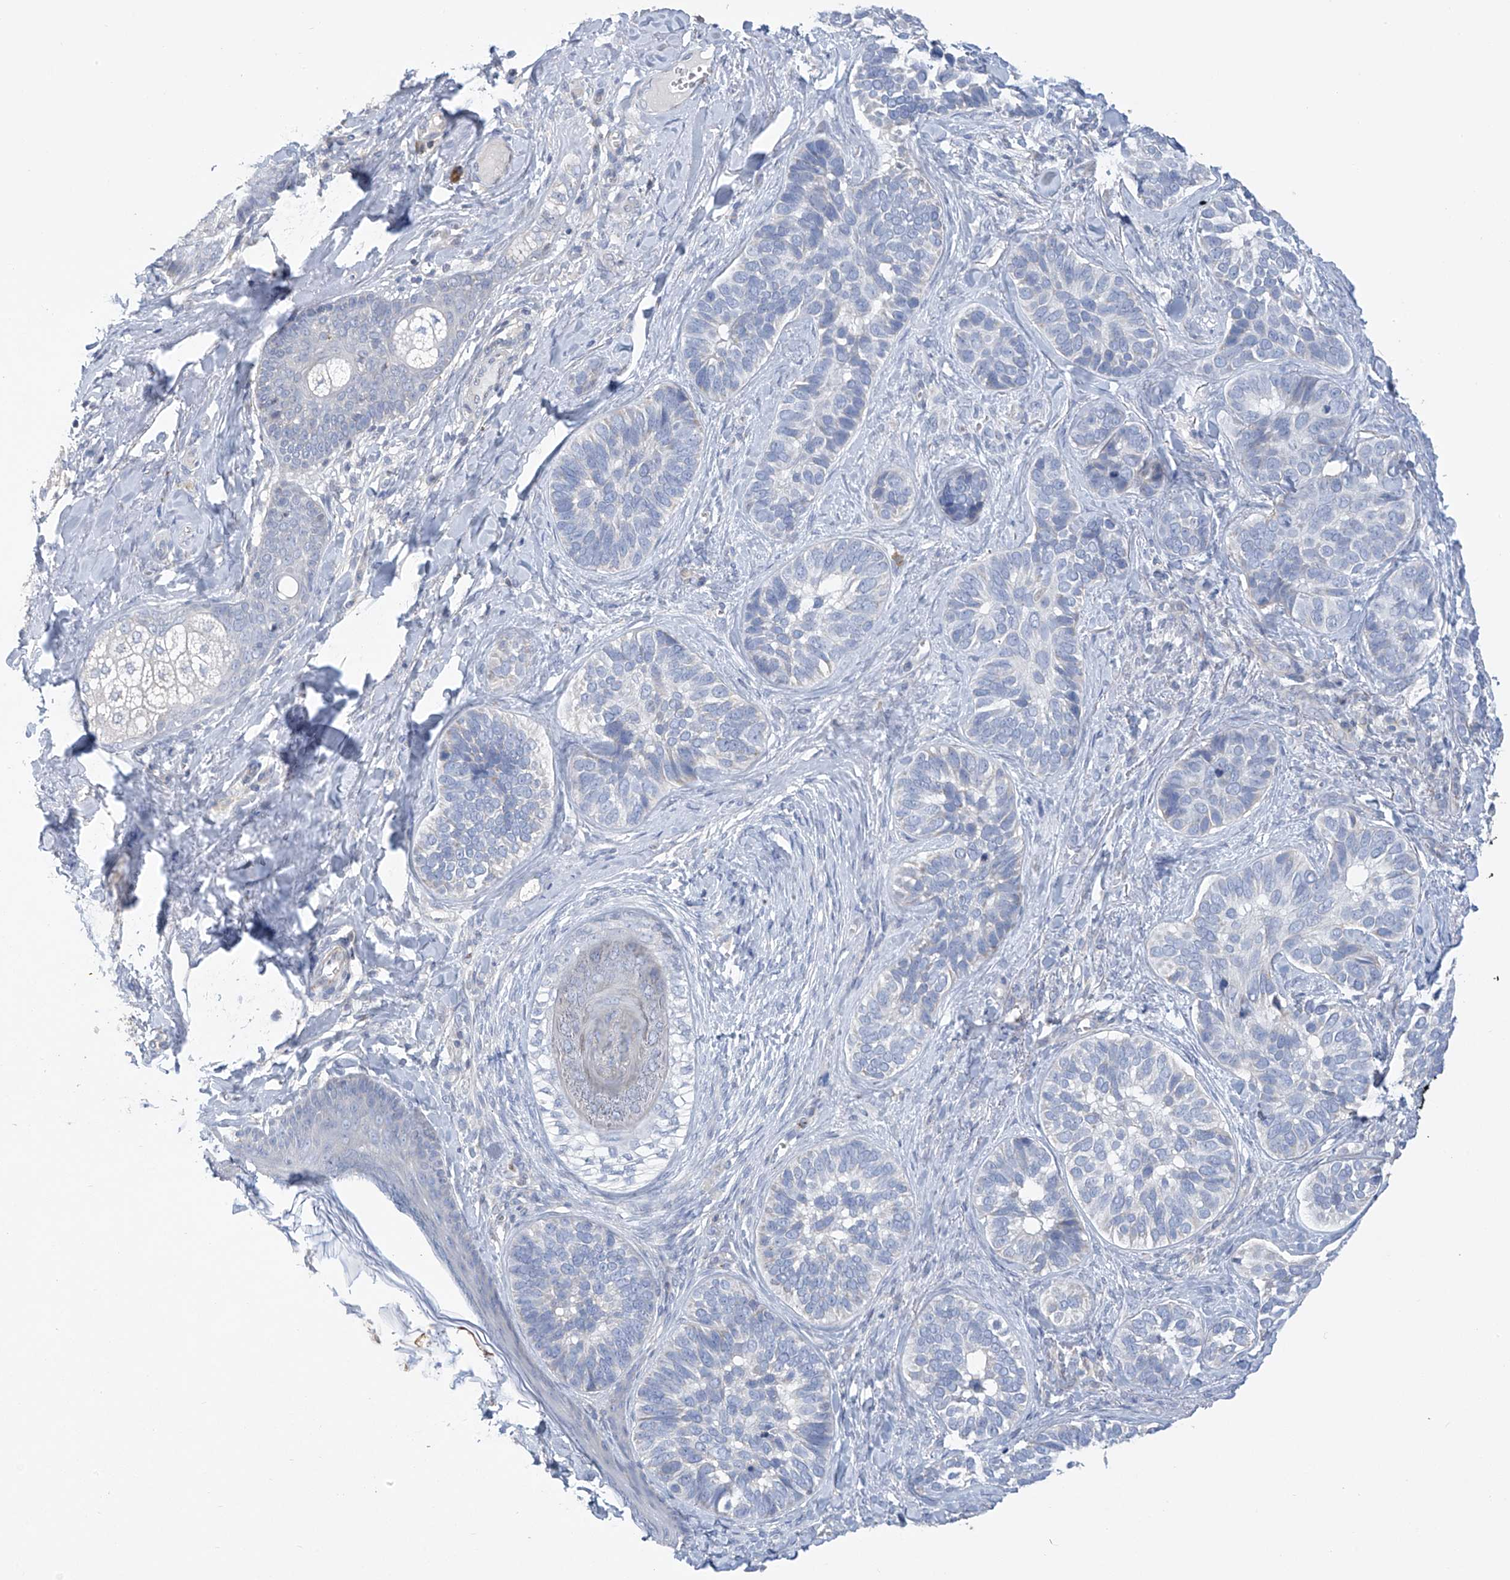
{"staining": {"intensity": "negative", "quantity": "none", "location": "none"}, "tissue": "skin cancer", "cell_type": "Tumor cells", "image_type": "cancer", "snomed": [{"axis": "morphology", "description": "Basal cell carcinoma"}, {"axis": "topography", "description": "Skin"}], "caption": "An image of human basal cell carcinoma (skin) is negative for staining in tumor cells.", "gene": "SLCO4A1", "patient": {"sex": "male", "age": 62}}